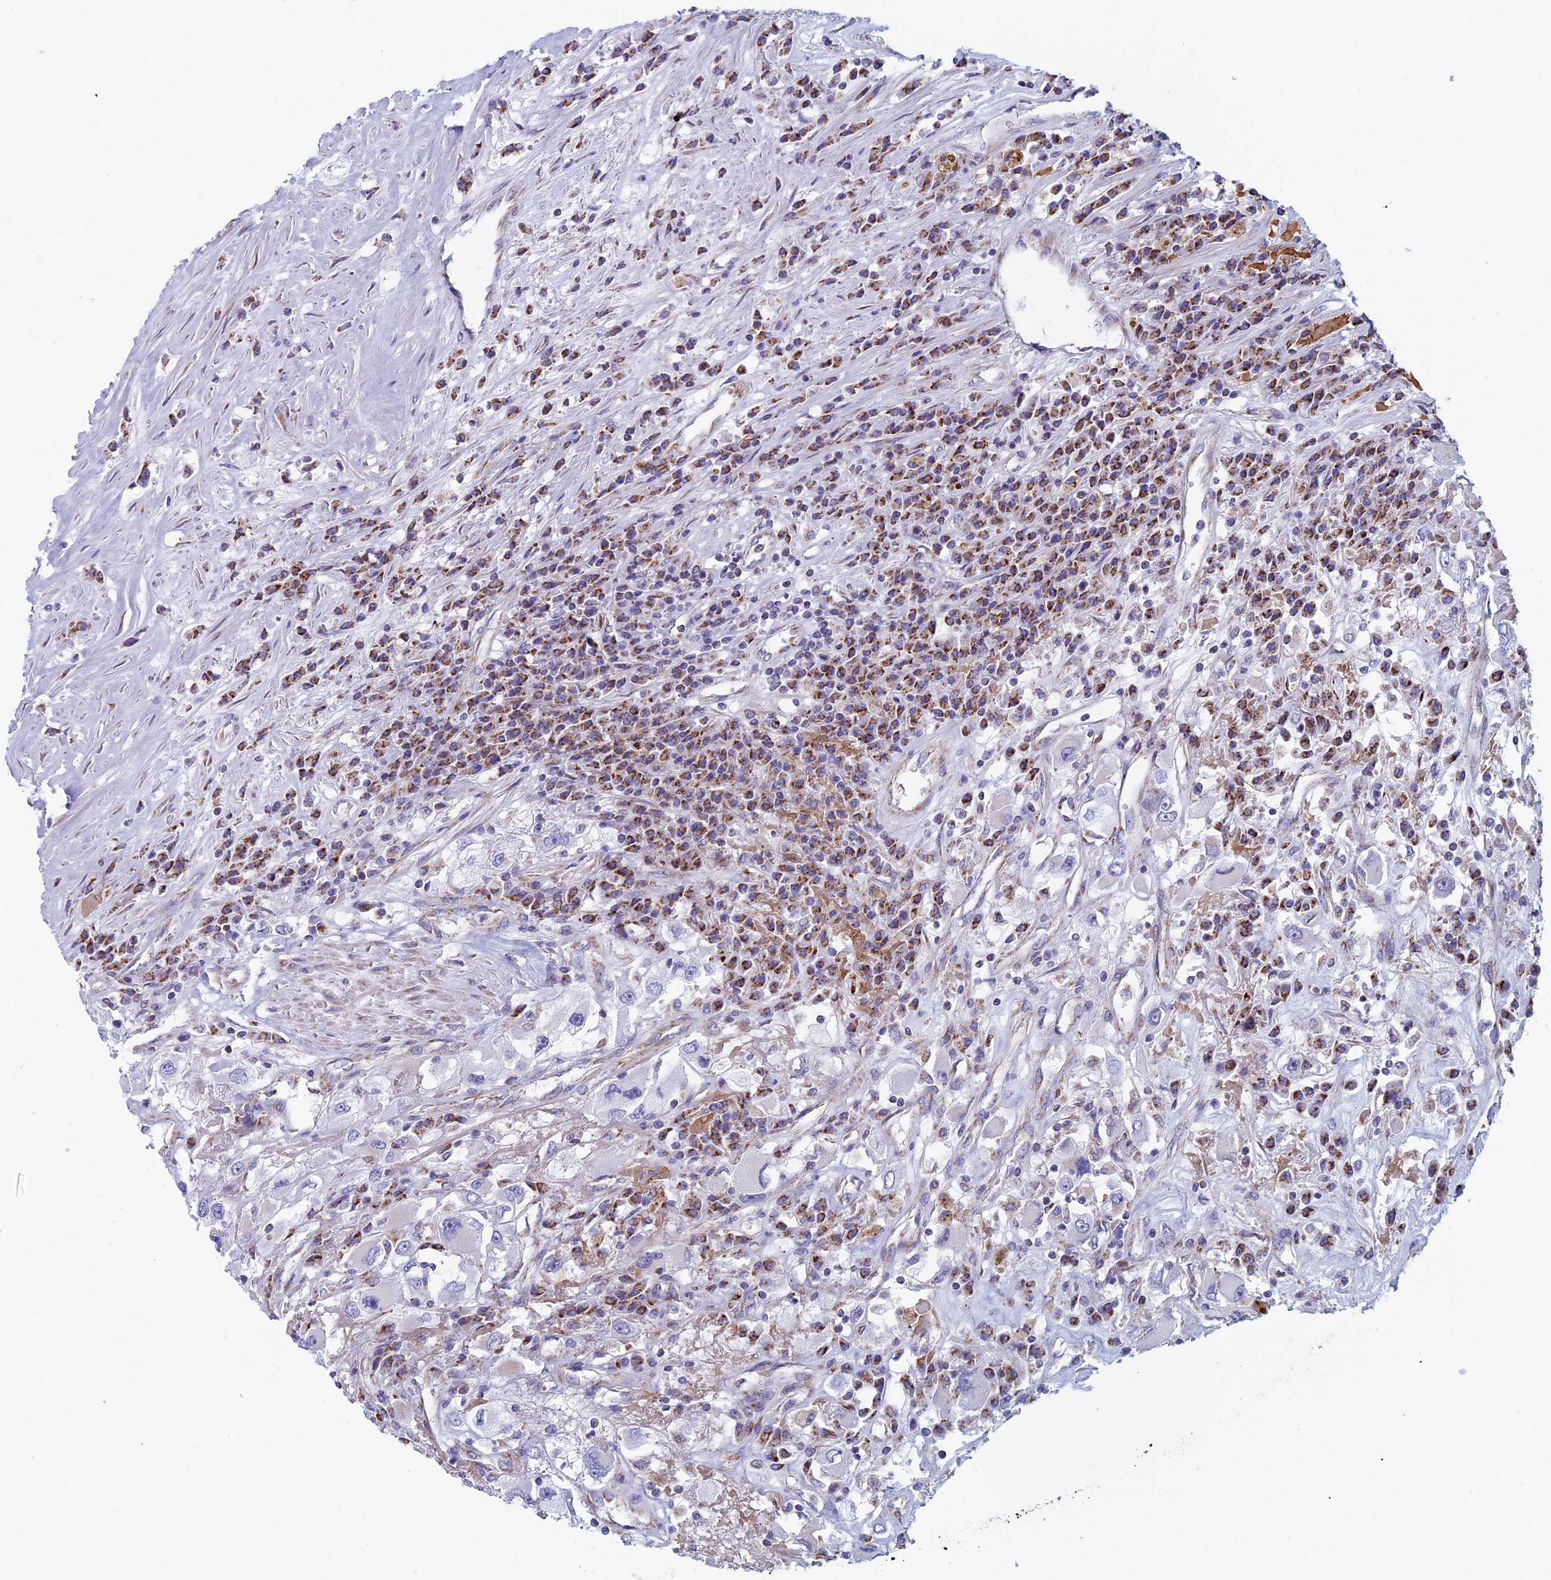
{"staining": {"intensity": "negative", "quantity": "none", "location": "none"}, "tissue": "renal cancer", "cell_type": "Tumor cells", "image_type": "cancer", "snomed": [{"axis": "morphology", "description": "Adenocarcinoma, NOS"}, {"axis": "topography", "description": "Kidney"}], "caption": "Immunohistochemistry of human renal cancer shows no expression in tumor cells. The staining was performed using DAB (3,3'-diaminobenzidine) to visualize the protein expression in brown, while the nuclei were stained in blue with hematoxylin (Magnification: 20x).", "gene": "NDUFB9", "patient": {"sex": "female", "age": 52}}